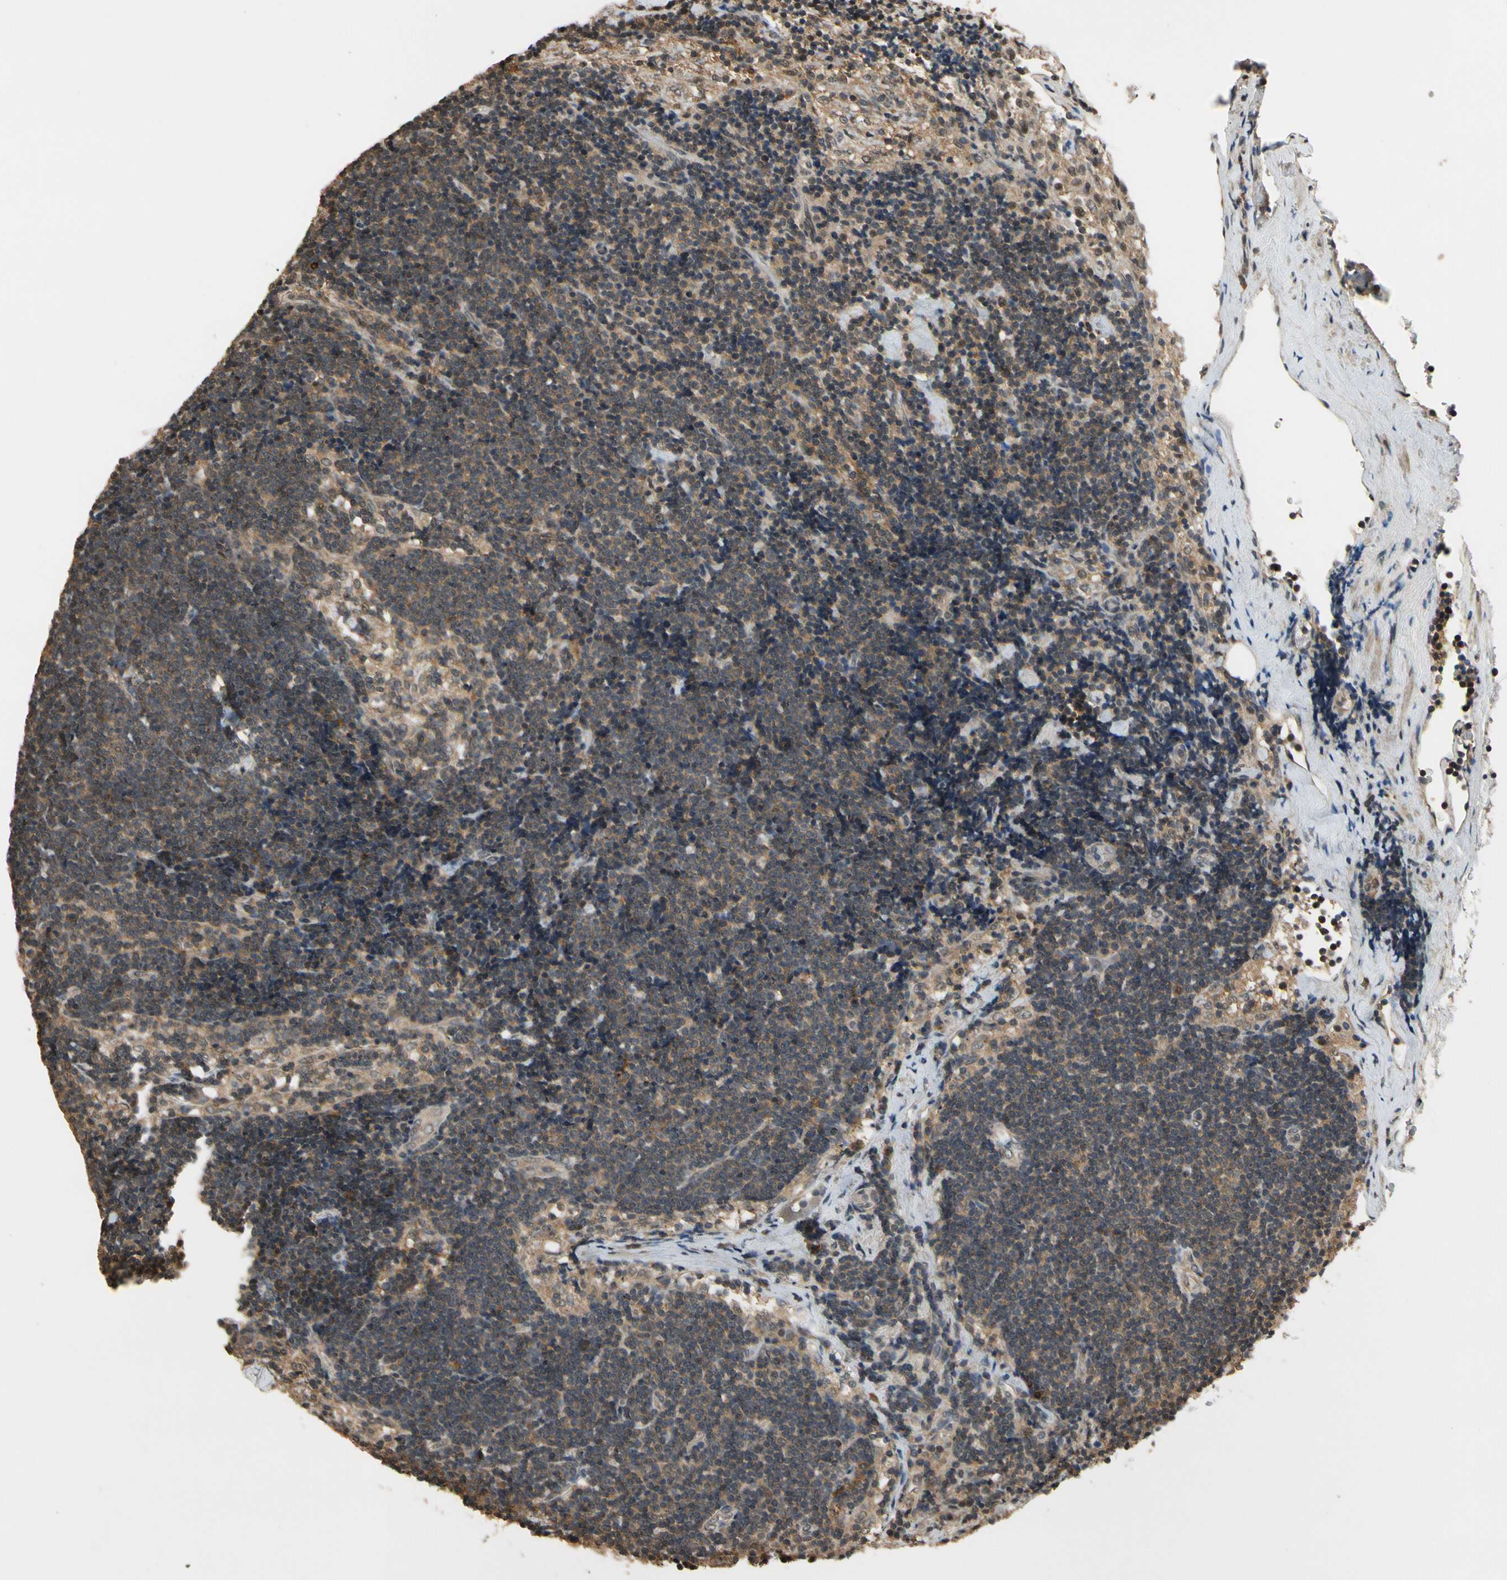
{"staining": {"intensity": "moderate", "quantity": ">75%", "location": "cytoplasmic/membranous"}, "tissue": "lymph node", "cell_type": "Germinal center cells", "image_type": "normal", "snomed": [{"axis": "morphology", "description": "Normal tissue, NOS"}, {"axis": "topography", "description": "Lymph node"}], "caption": "DAB immunohistochemical staining of normal human lymph node shows moderate cytoplasmic/membranous protein staining in about >75% of germinal center cells. The protein of interest is stained brown, and the nuclei are stained in blue (DAB IHC with brightfield microscopy, high magnification).", "gene": "TMEM230", "patient": {"sex": "male", "age": 63}}